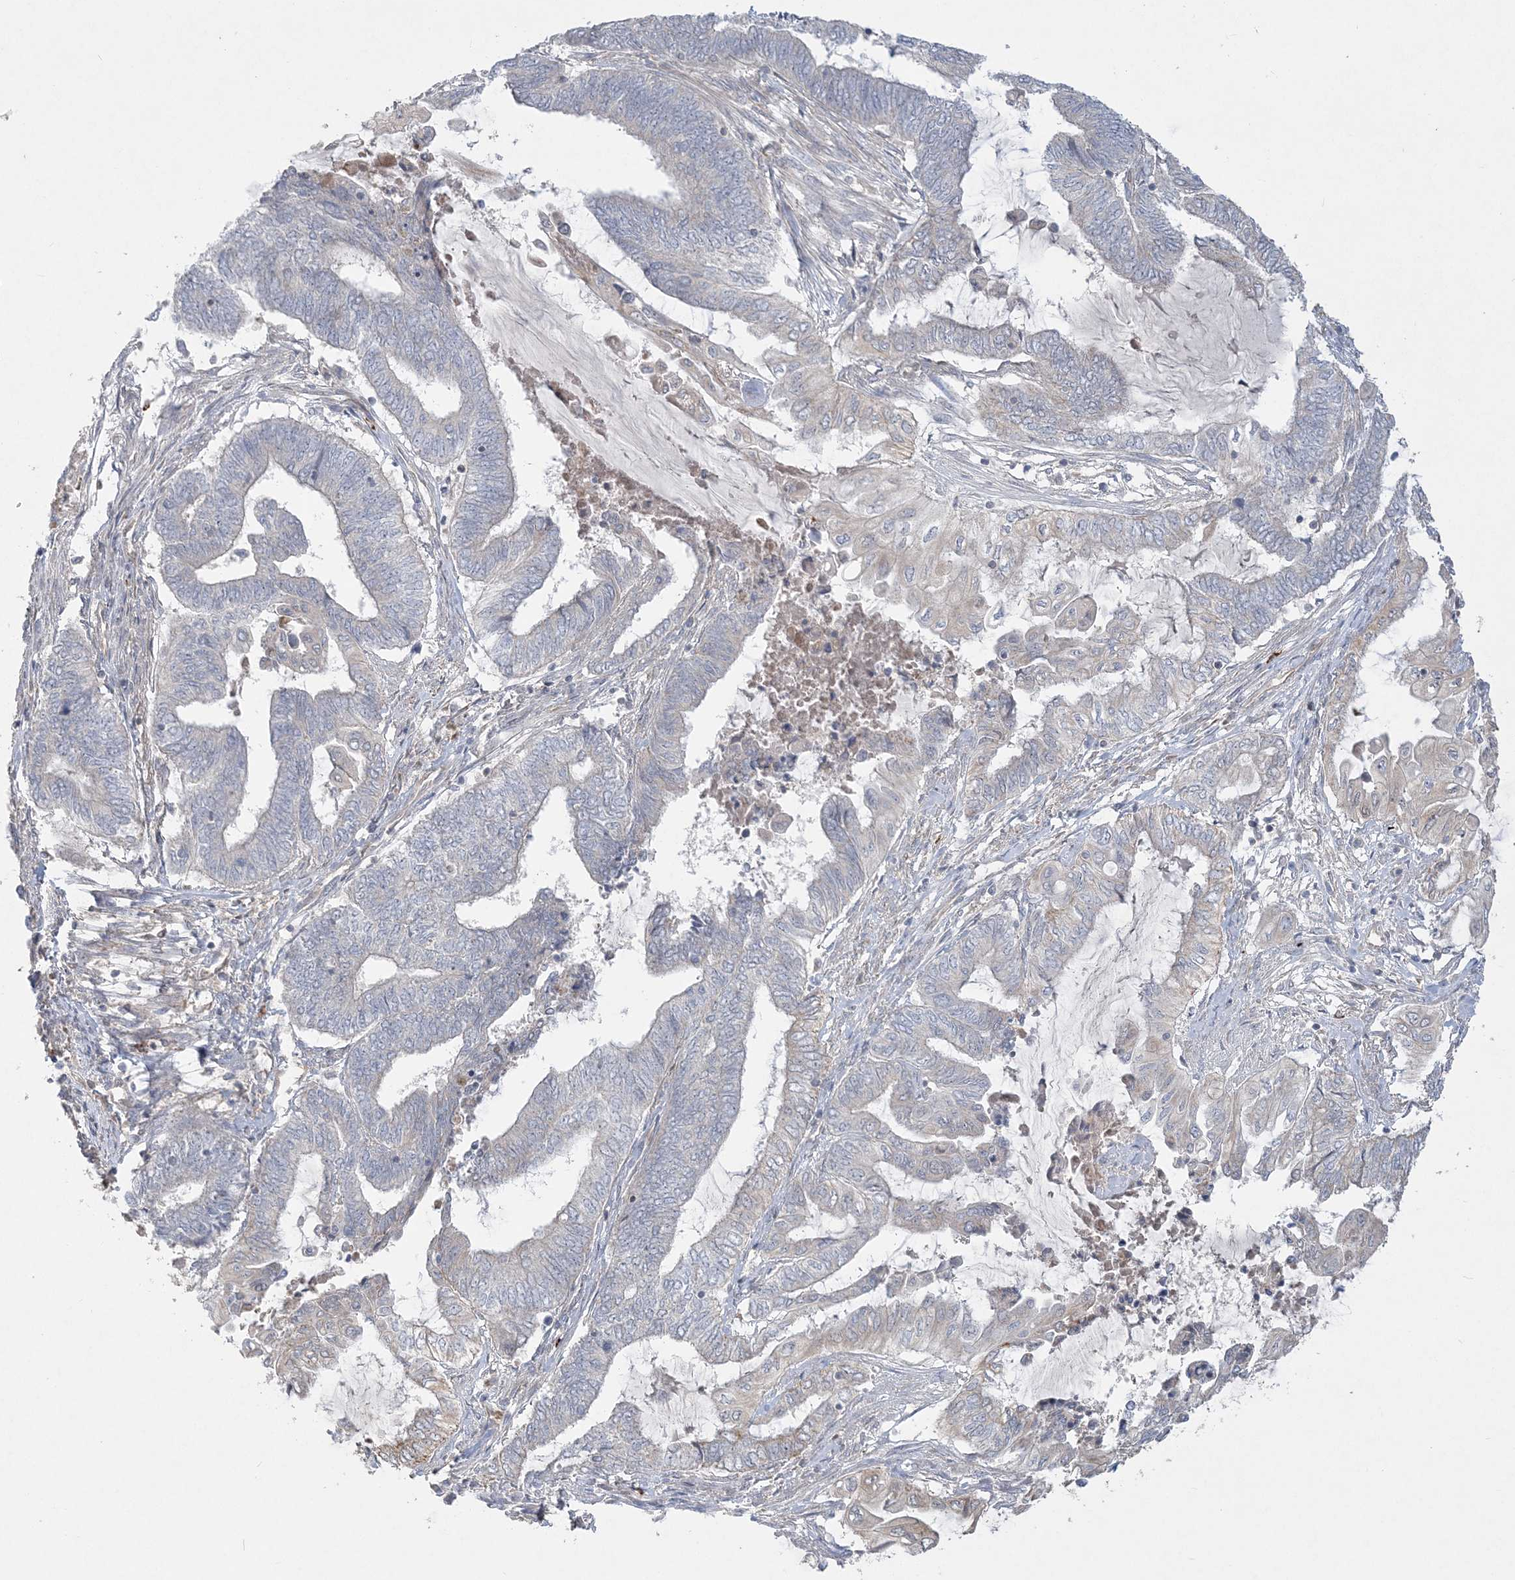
{"staining": {"intensity": "weak", "quantity": "<25%", "location": "cytoplasmic/membranous"}, "tissue": "endometrial cancer", "cell_type": "Tumor cells", "image_type": "cancer", "snomed": [{"axis": "morphology", "description": "Adenocarcinoma, NOS"}, {"axis": "topography", "description": "Uterus"}, {"axis": "topography", "description": "Endometrium"}], "caption": "Immunohistochemistry (IHC) image of neoplastic tissue: endometrial cancer (adenocarcinoma) stained with DAB (3,3'-diaminobenzidine) displays no significant protein positivity in tumor cells.", "gene": "INPP1", "patient": {"sex": "female", "age": 70}}